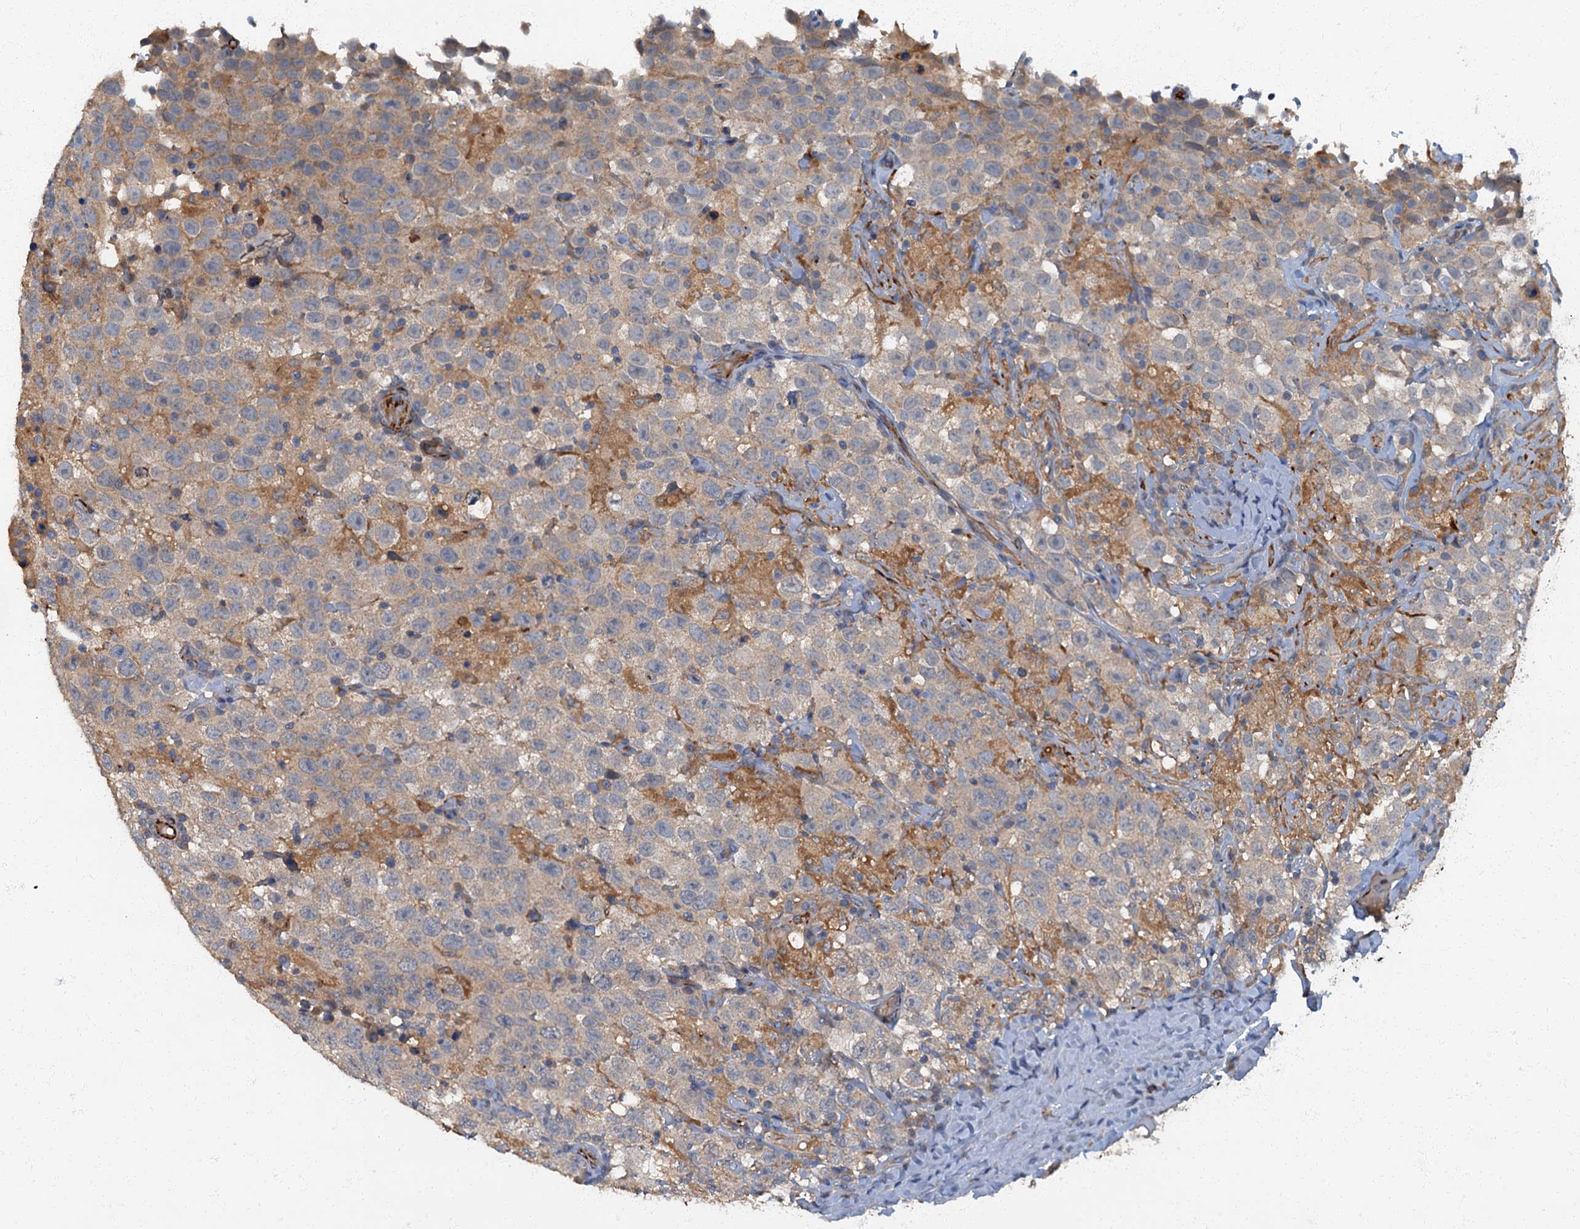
{"staining": {"intensity": "weak", "quantity": "<25%", "location": "cytoplasmic/membranous"}, "tissue": "testis cancer", "cell_type": "Tumor cells", "image_type": "cancer", "snomed": [{"axis": "morphology", "description": "Seminoma, NOS"}, {"axis": "topography", "description": "Testis"}], "caption": "Immunohistochemistry micrograph of neoplastic tissue: testis cancer stained with DAB shows no significant protein positivity in tumor cells.", "gene": "ARL11", "patient": {"sex": "male", "age": 41}}